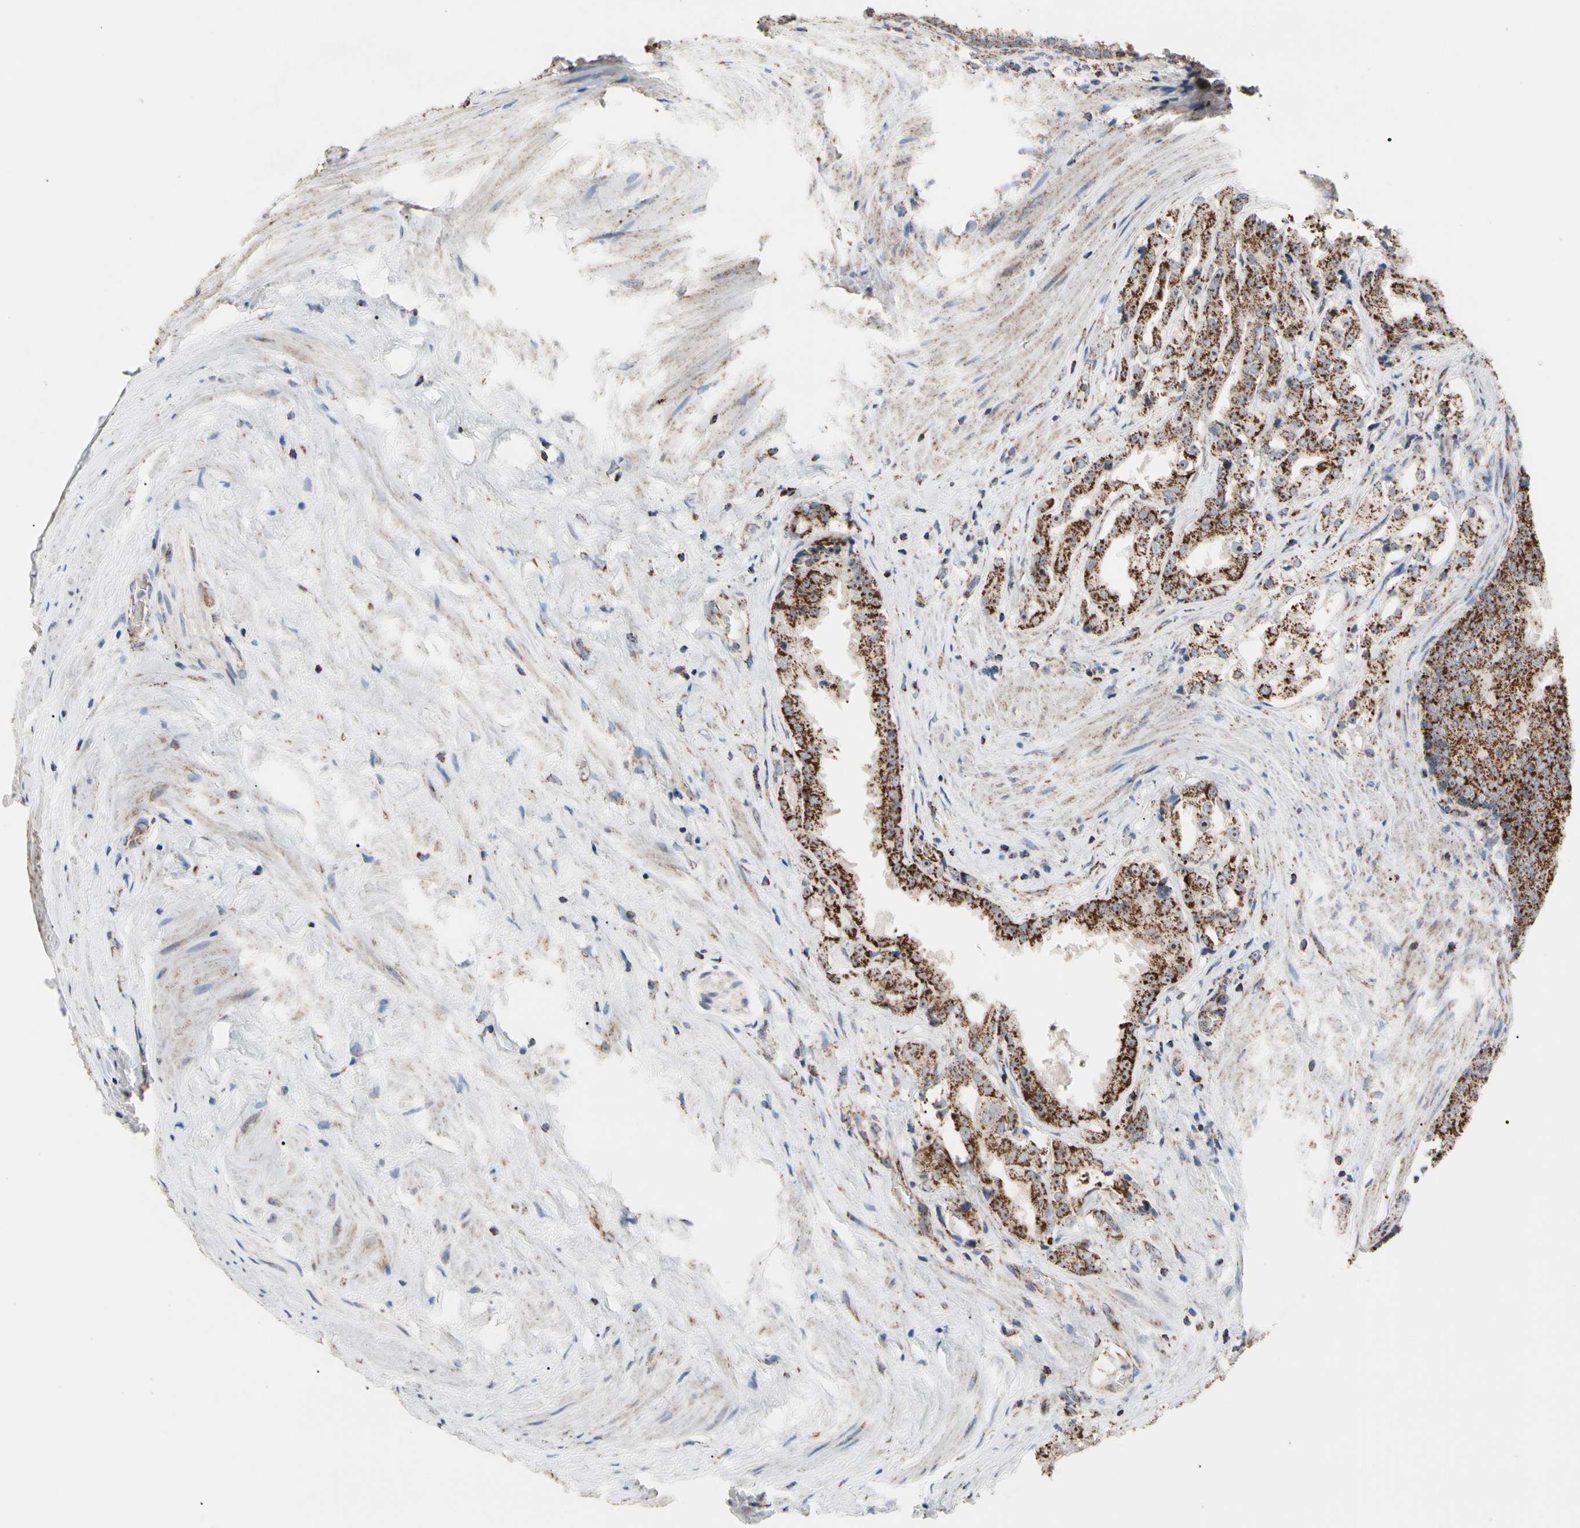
{"staining": {"intensity": "strong", "quantity": ">75%", "location": "cytoplasmic/membranous"}, "tissue": "prostate cancer", "cell_type": "Tumor cells", "image_type": "cancer", "snomed": [{"axis": "morphology", "description": "Adenocarcinoma, High grade"}, {"axis": "topography", "description": "Prostate"}], "caption": "The photomicrograph demonstrates a brown stain indicating the presence of a protein in the cytoplasmic/membranous of tumor cells in prostate cancer. Ihc stains the protein of interest in brown and the nuclei are stained blue.", "gene": "FAM110B", "patient": {"sex": "male", "age": 73}}